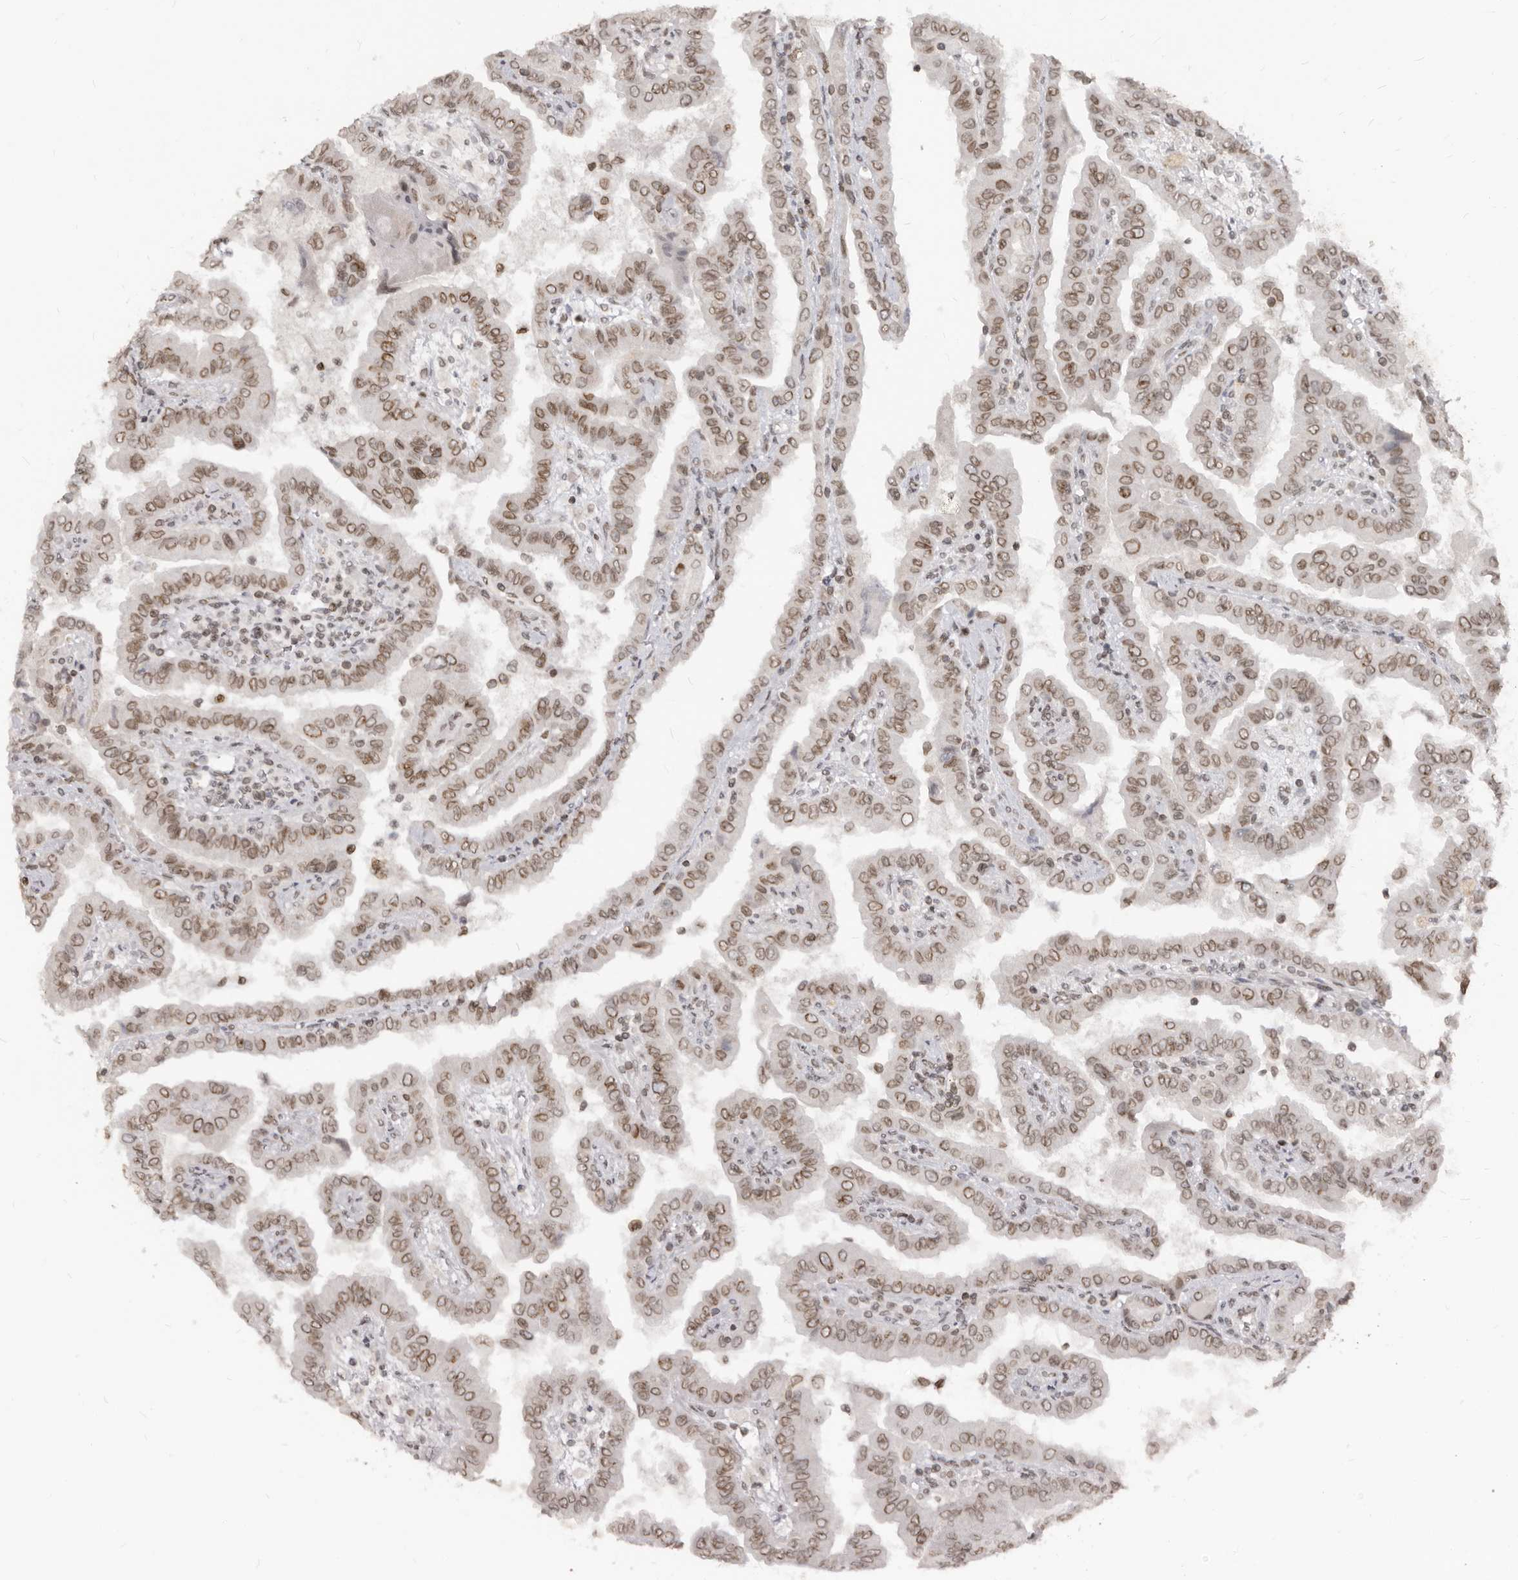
{"staining": {"intensity": "moderate", "quantity": ">75%", "location": "cytoplasmic/membranous,nuclear"}, "tissue": "thyroid cancer", "cell_type": "Tumor cells", "image_type": "cancer", "snomed": [{"axis": "morphology", "description": "Papillary adenocarcinoma, NOS"}, {"axis": "topography", "description": "Thyroid gland"}], "caption": "Moderate cytoplasmic/membranous and nuclear staining for a protein is present in about >75% of tumor cells of thyroid papillary adenocarcinoma using immunohistochemistry.", "gene": "NUP153", "patient": {"sex": "male", "age": 33}}